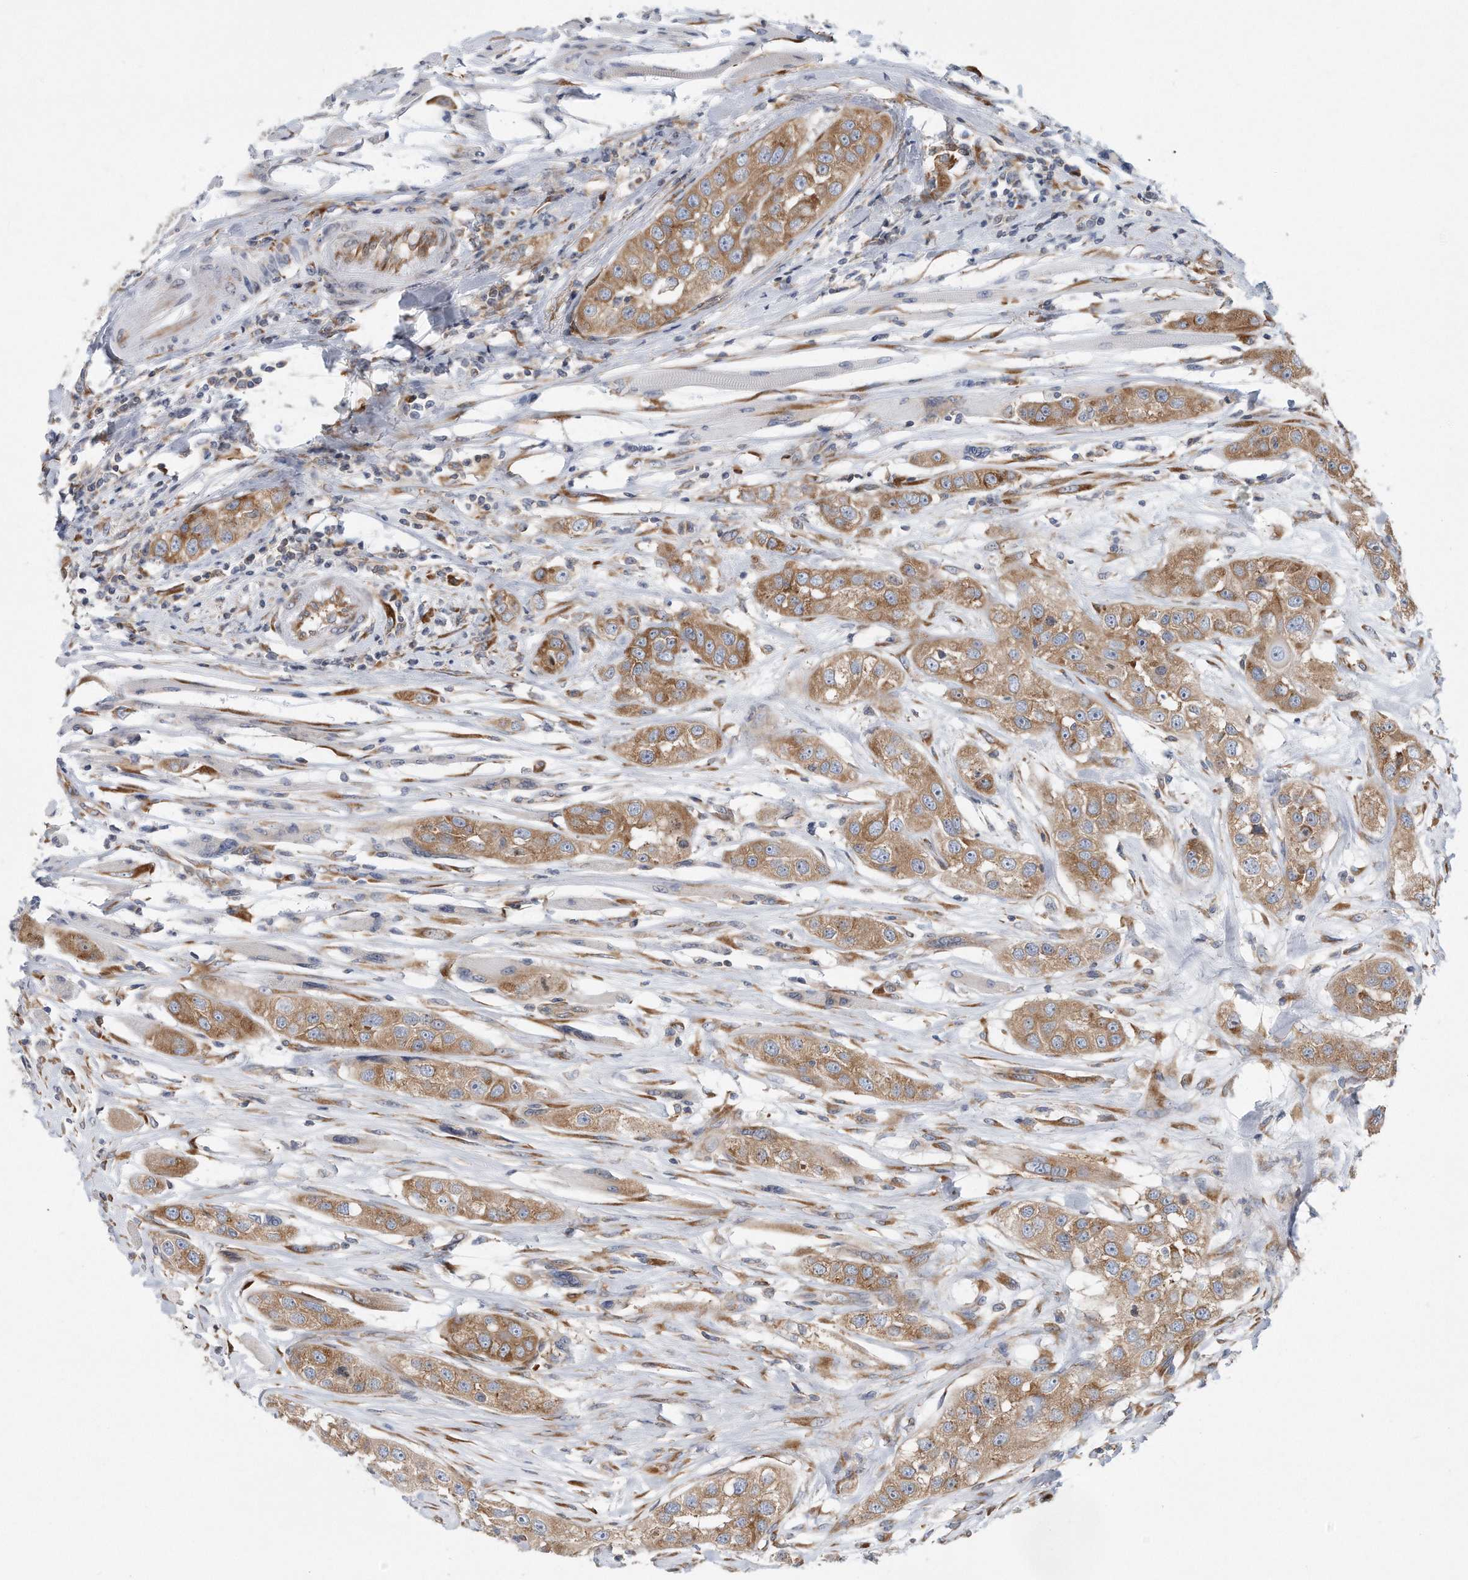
{"staining": {"intensity": "moderate", "quantity": ">75%", "location": "cytoplasmic/membranous"}, "tissue": "head and neck cancer", "cell_type": "Tumor cells", "image_type": "cancer", "snomed": [{"axis": "morphology", "description": "Normal tissue, NOS"}, {"axis": "morphology", "description": "Squamous cell carcinoma, NOS"}, {"axis": "topography", "description": "Skeletal muscle"}, {"axis": "topography", "description": "Head-Neck"}], "caption": "IHC of human squamous cell carcinoma (head and neck) shows medium levels of moderate cytoplasmic/membranous staining in about >75% of tumor cells.", "gene": "RPL26L1", "patient": {"sex": "male", "age": 51}}